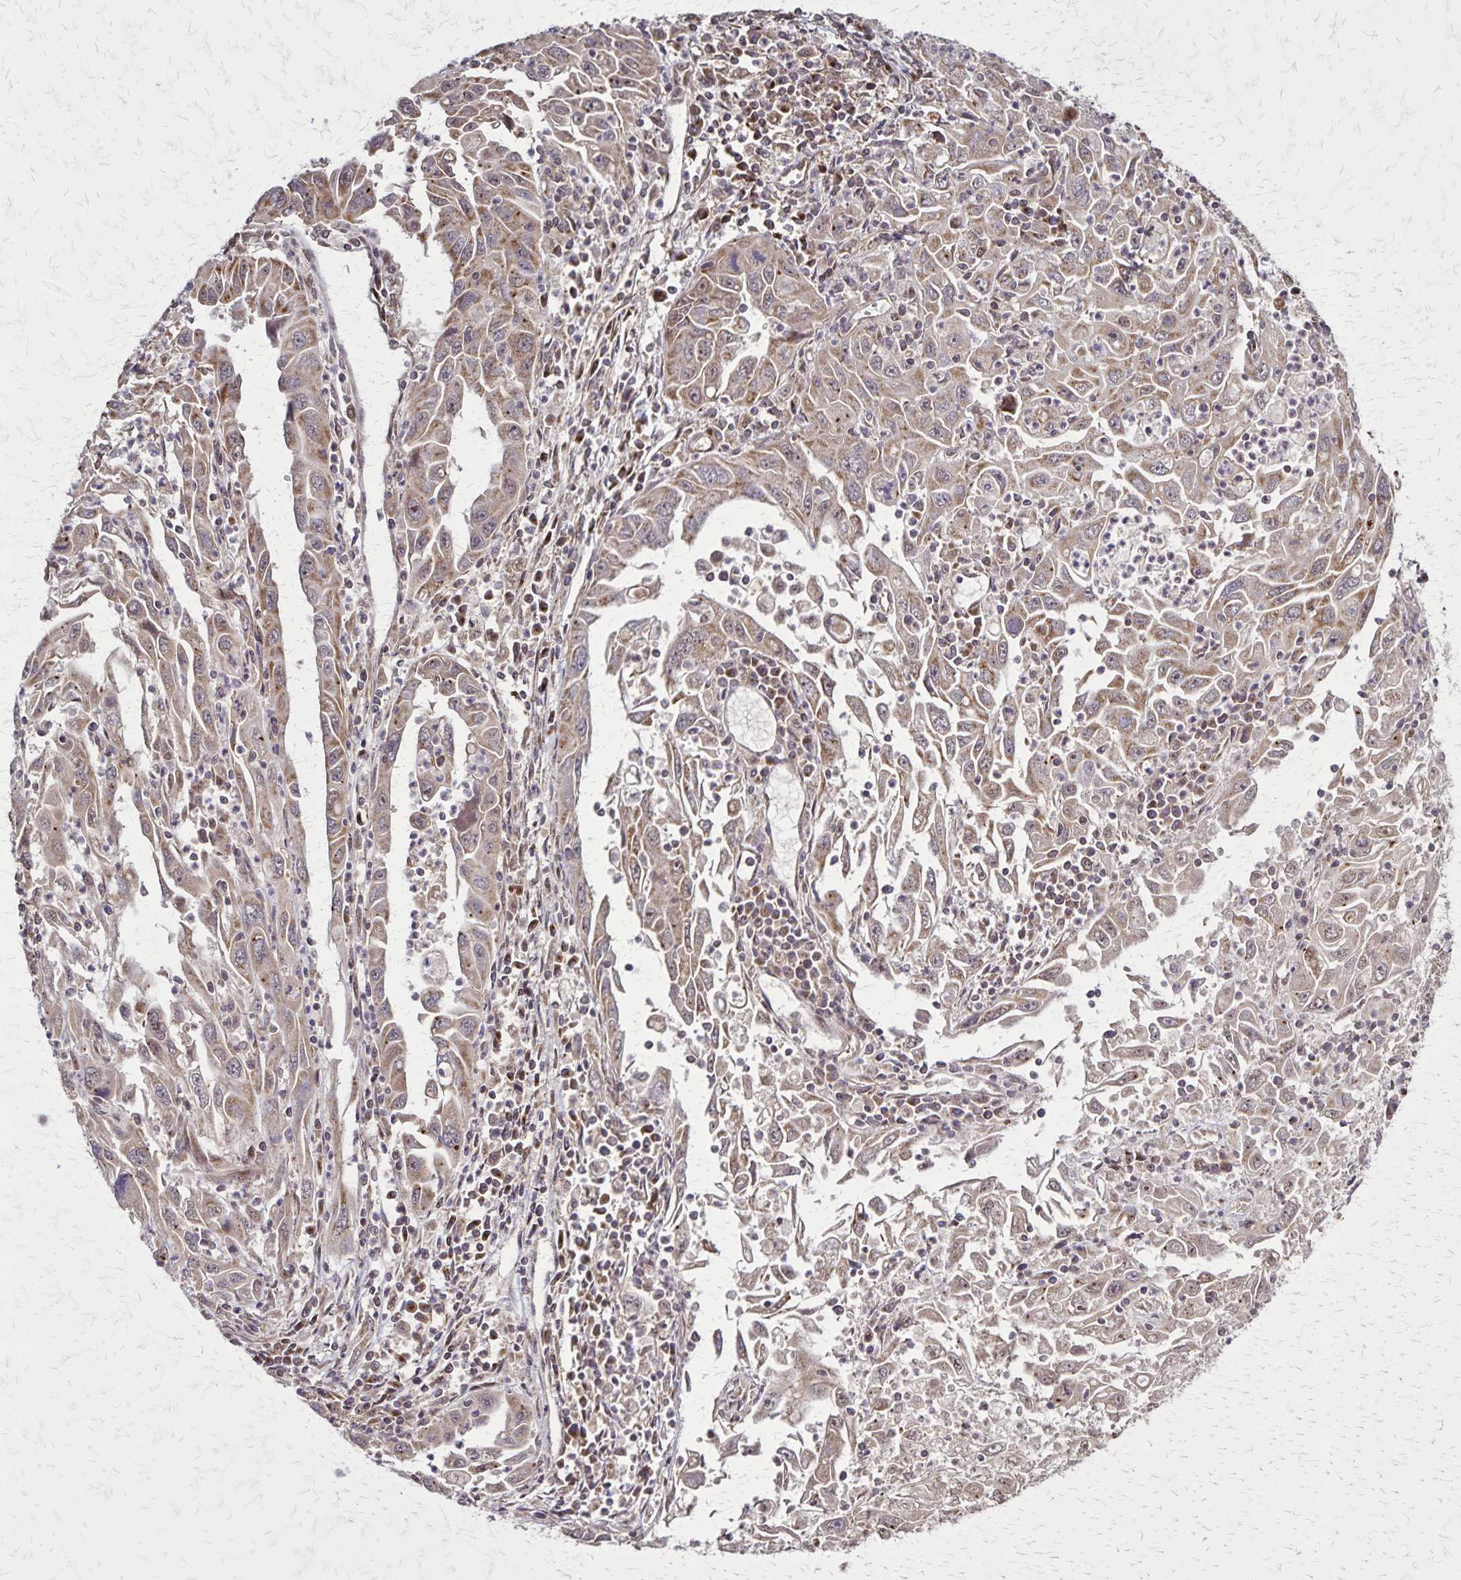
{"staining": {"intensity": "moderate", "quantity": "25%-75%", "location": "cytoplasmic/membranous"}, "tissue": "endometrial cancer", "cell_type": "Tumor cells", "image_type": "cancer", "snomed": [{"axis": "morphology", "description": "Adenocarcinoma, NOS"}, {"axis": "topography", "description": "Uterus"}], "caption": "Adenocarcinoma (endometrial) stained with immunohistochemistry reveals moderate cytoplasmic/membranous staining in about 25%-75% of tumor cells.", "gene": "NFS1", "patient": {"sex": "female", "age": 62}}